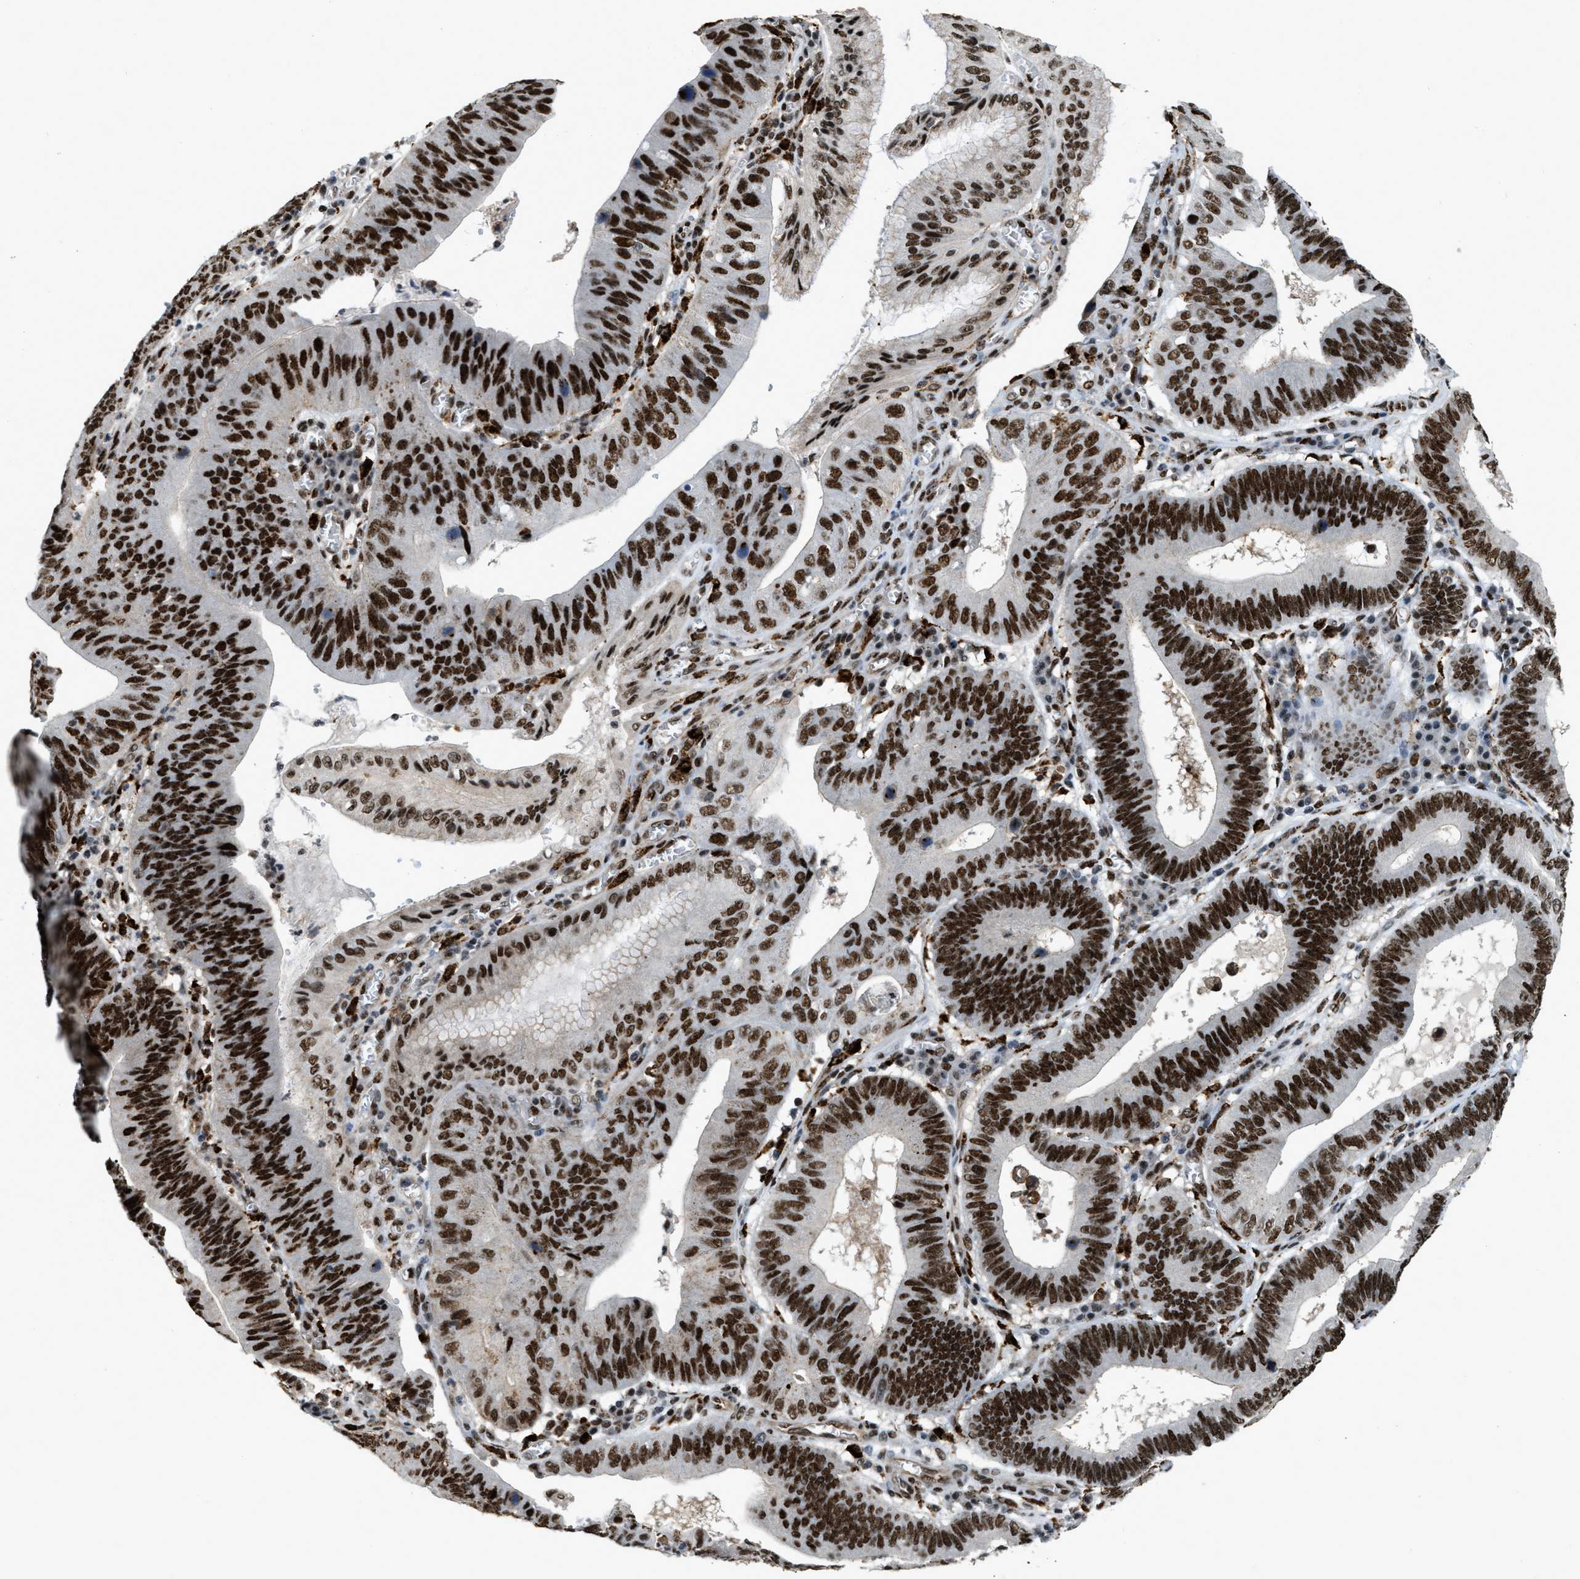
{"staining": {"intensity": "strong", "quantity": ">75%", "location": "nuclear"}, "tissue": "stomach cancer", "cell_type": "Tumor cells", "image_type": "cancer", "snomed": [{"axis": "morphology", "description": "Adenocarcinoma, NOS"}, {"axis": "topography", "description": "Stomach"}], "caption": "DAB (3,3'-diaminobenzidine) immunohistochemical staining of human stomach adenocarcinoma demonstrates strong nuclear protein positivity in about >75% of tumor cells.", "gene": "NUMA1", "patient": {"sex": "male", "age": 59}}